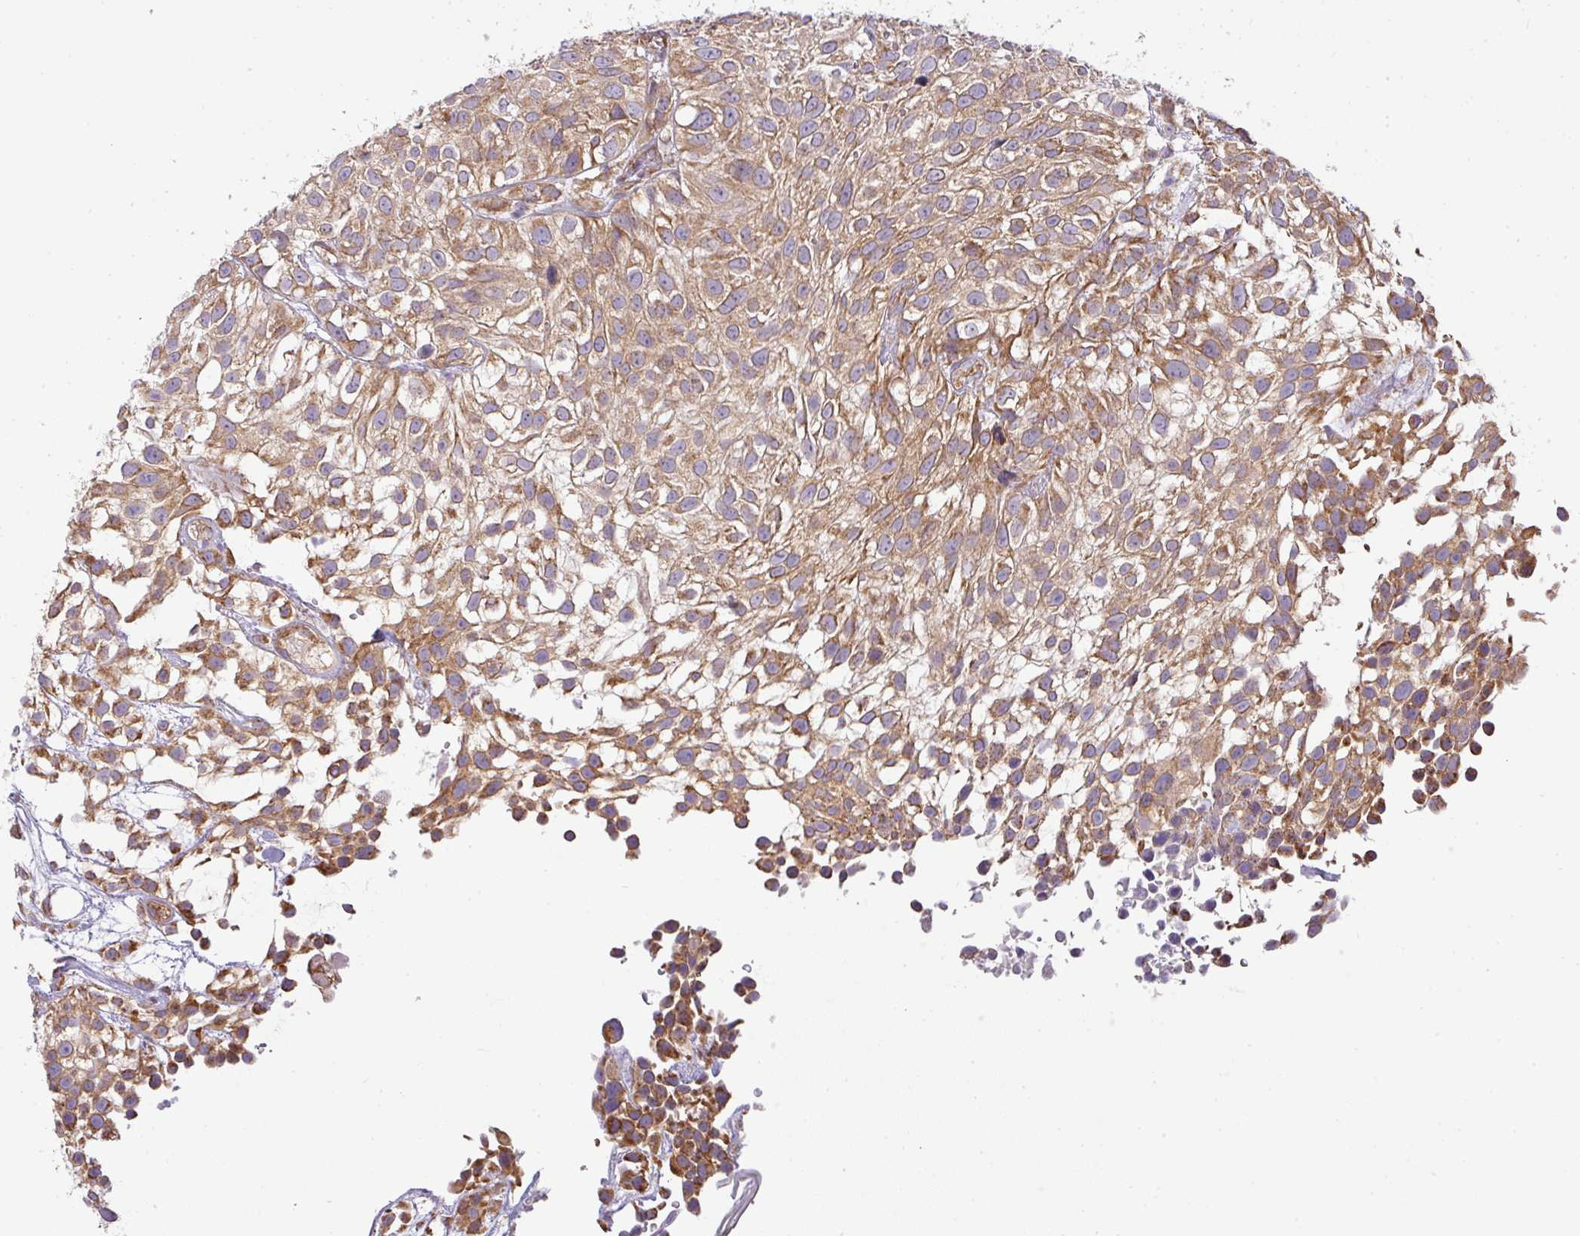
{"staining": {"intensity": "moderate", "quantity": ">75%", "location": "cytoplasmic/membranous"}, "tissue": "urothelial cancer", "cell_type": "Tumor cells", "image_type": "cancer", "snomed": [{"axis": "morphology", "description": "Urothelial carcinoma, High grade"}, {"axis": "topography", "description": "Urinary bladder"}], "caption": "This photomicrograph shows urothelial carcinoma (high-grade) stained with immunohistochemistry to label a protein in brown. The cytoplasmic/membranous of tumor cells show moderate positivity for the protein. Nuclei are counter-stained blue.", "gene": "ZNF211", "patient": {"sex": "male", "age": 56}}